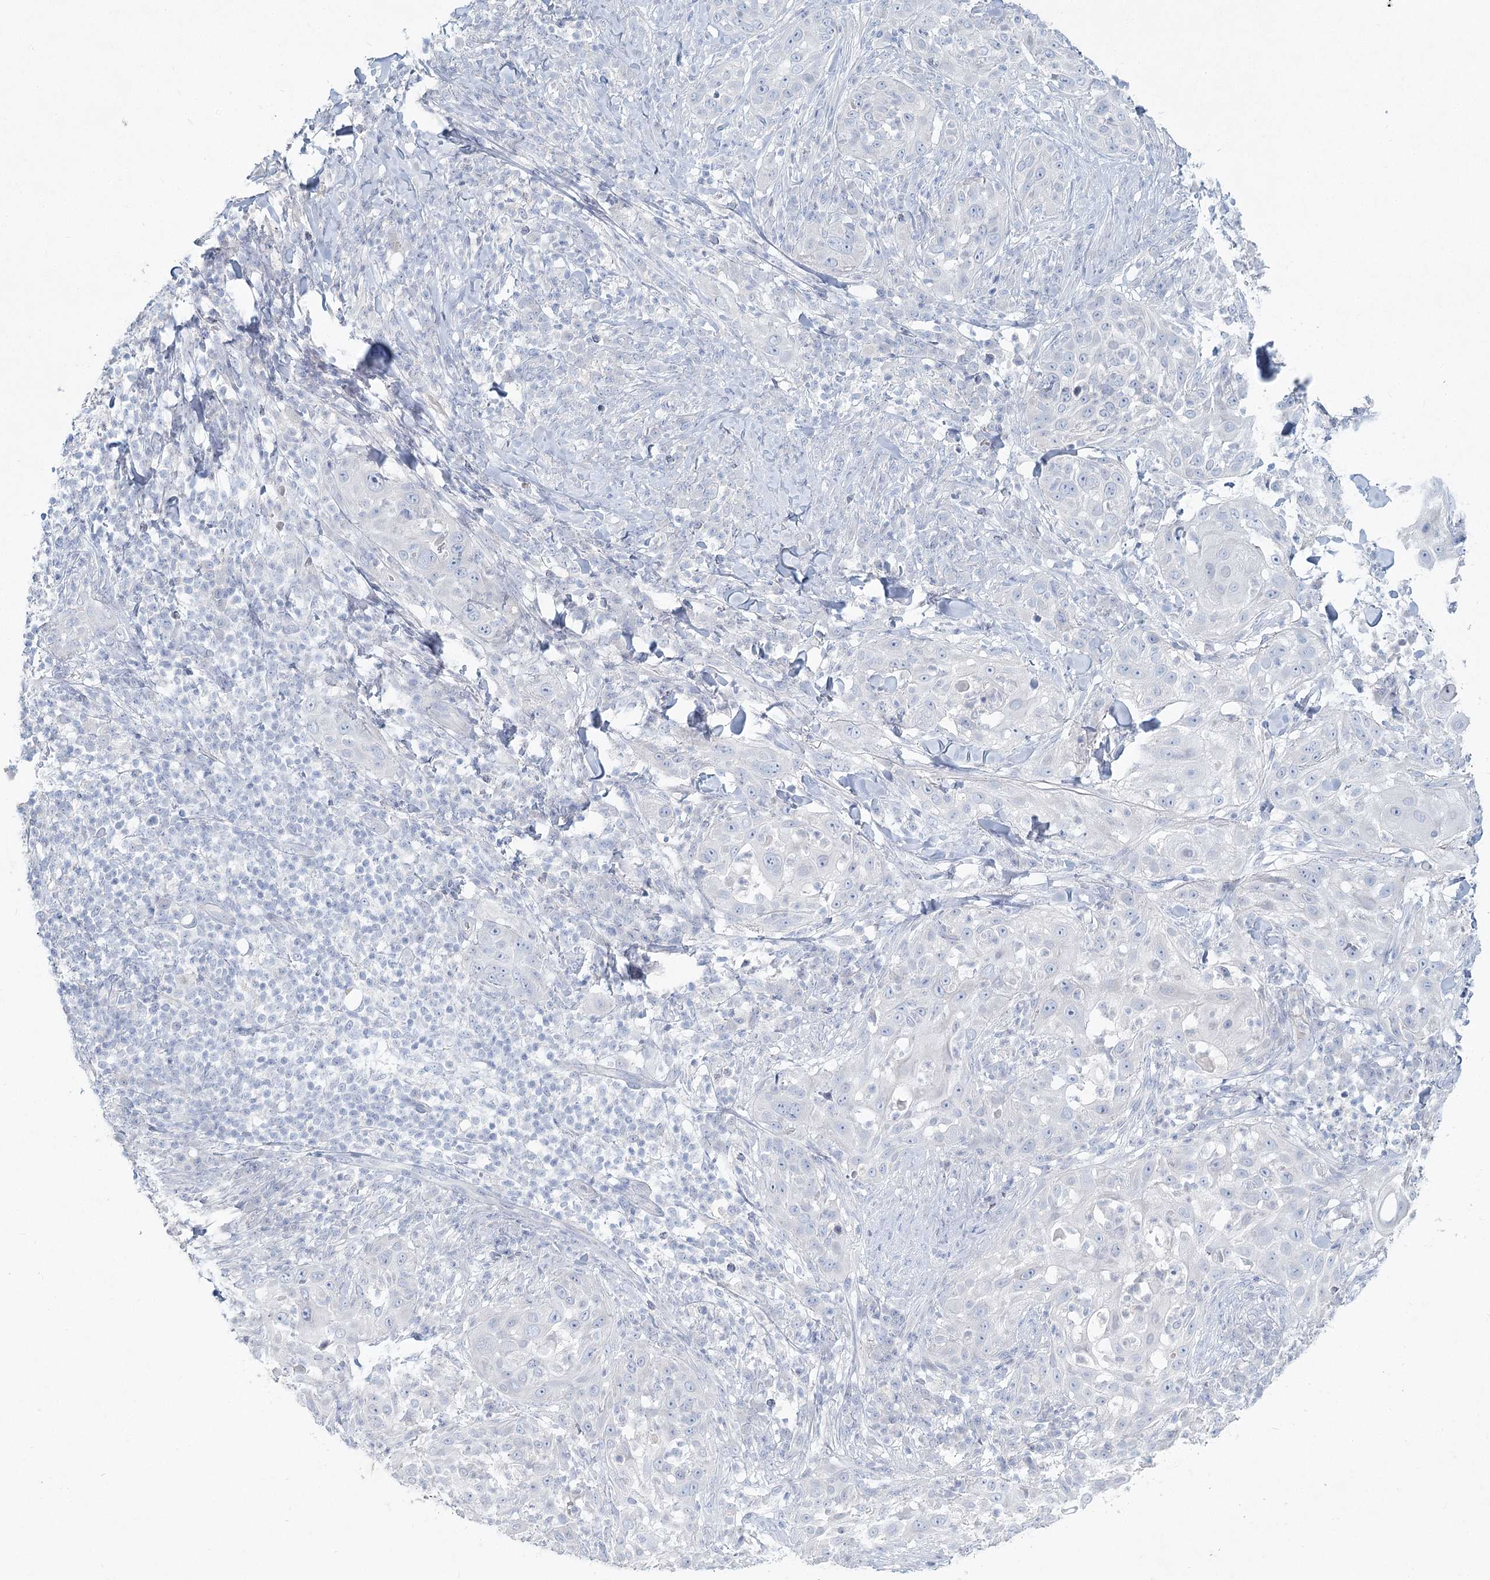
{"staining": {"intensity": "negative", "quantity": "none", "location": "none"}, "tissue": "skin cancer", "cell_type": "Tumor cells", "image_type": "cancer", "snomed": [{"axis": "morphology", "description": "Squamous cell carcinoma, NOS"}, {"axis": "topography", "description": "Skin"}], "caption": "Tumor cells are negative for protein expression in human skin cancer.", "gene": "LRP2BP", "patient": {"sex": "female", "age": 44}}